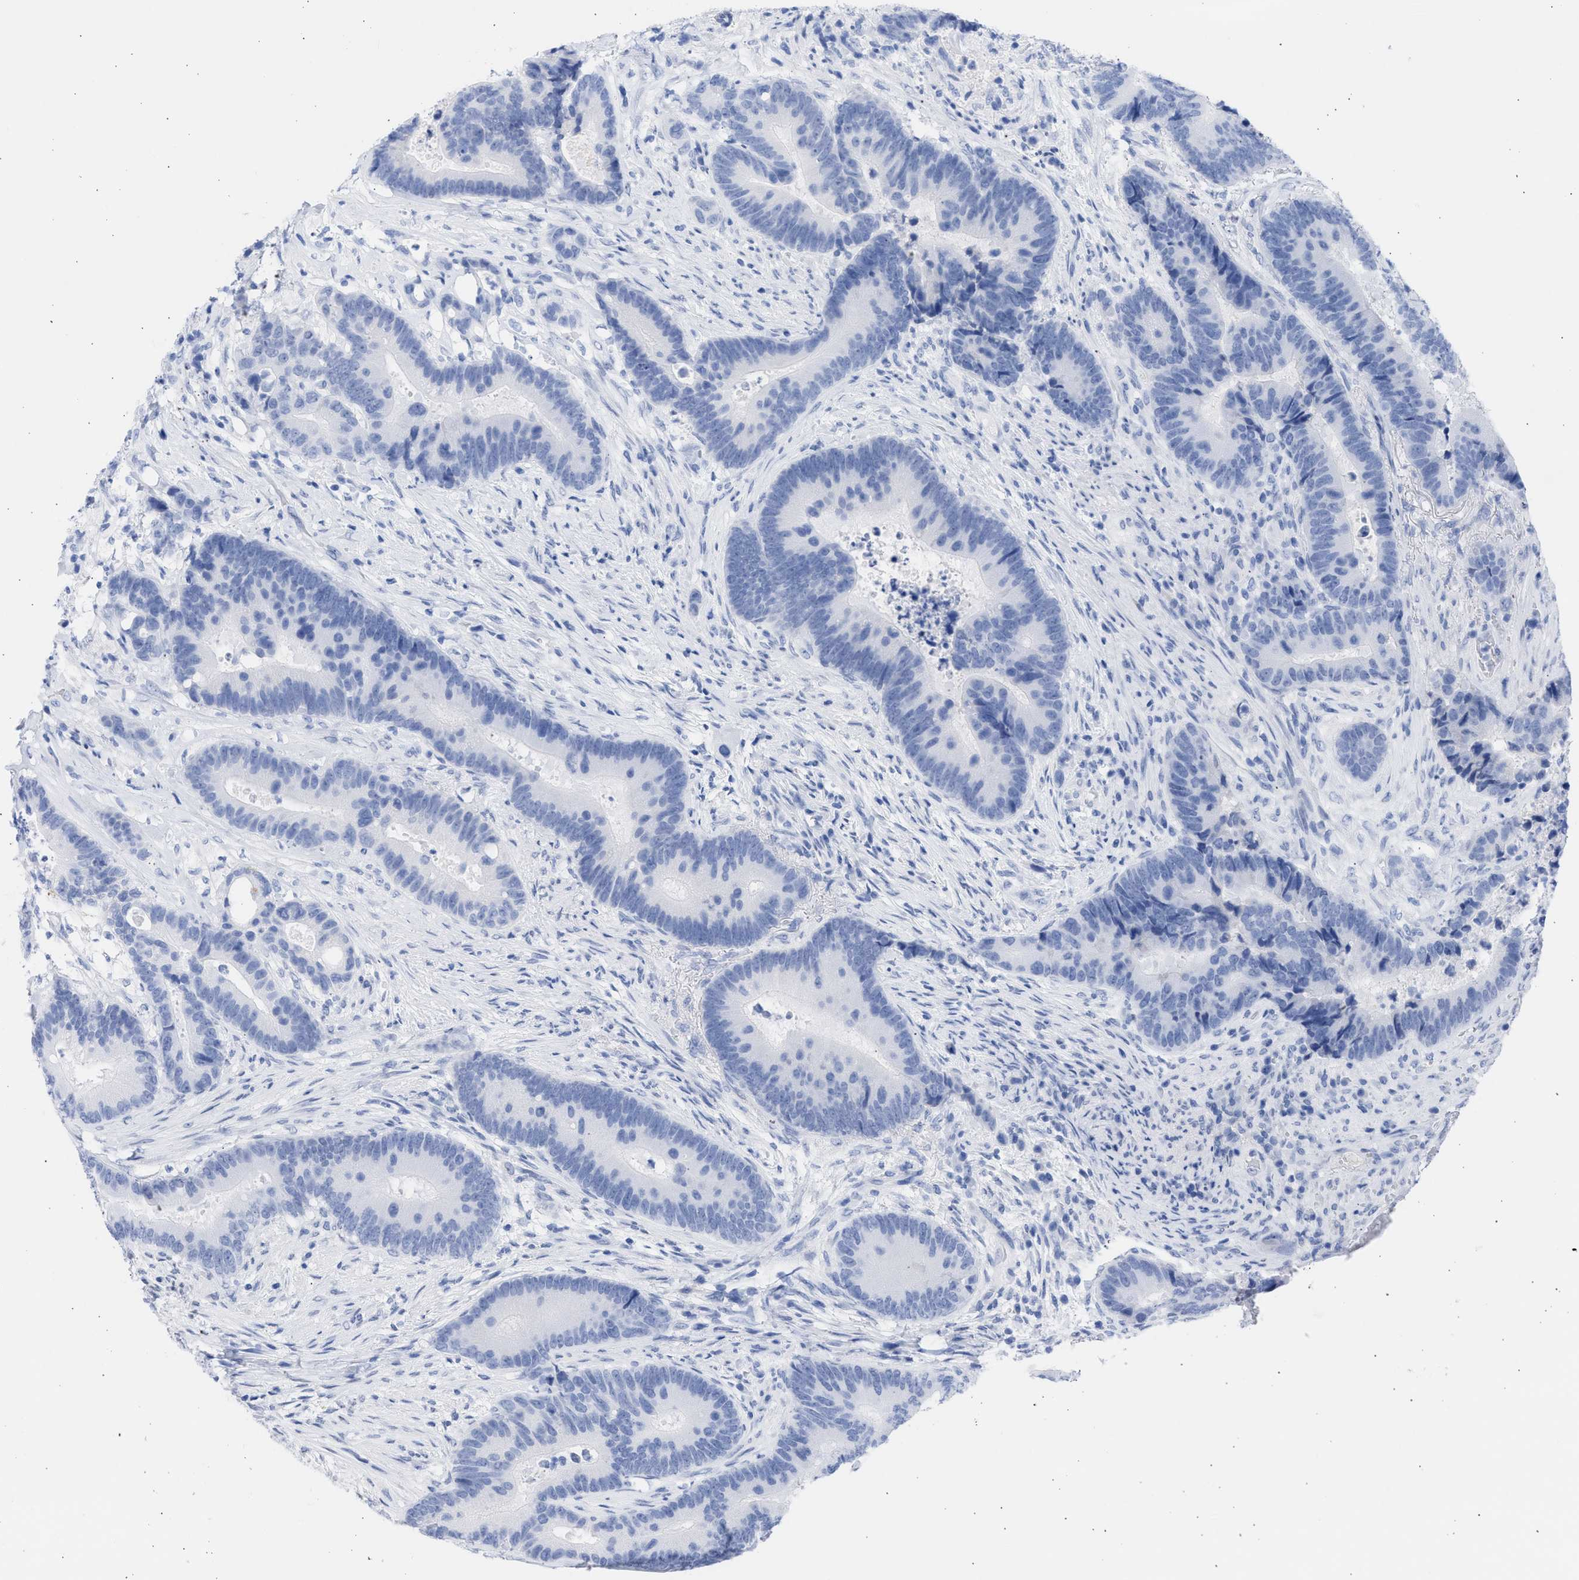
{"staining": {"intensity": "negative", "quantity": "none", "location": "none"}, "tissue": "colorectal cancer", "cell_type": "Tumor cells", "image_type": "cancer", "snomed": [{"axis": "morphology", "description": "Adenocarcinoma, NOS"}, {"axis": "topography", "description": "Rectum"}], "caption": "Immunohistochemical staining of colorectal cancer demonstrates no significant expression in tumor cells. (Immunohistochemistry (ihc), brightfield microscopy, high magnification).", "gene": "RSPH1", "patient": {"sex": "female", "age": 89}}